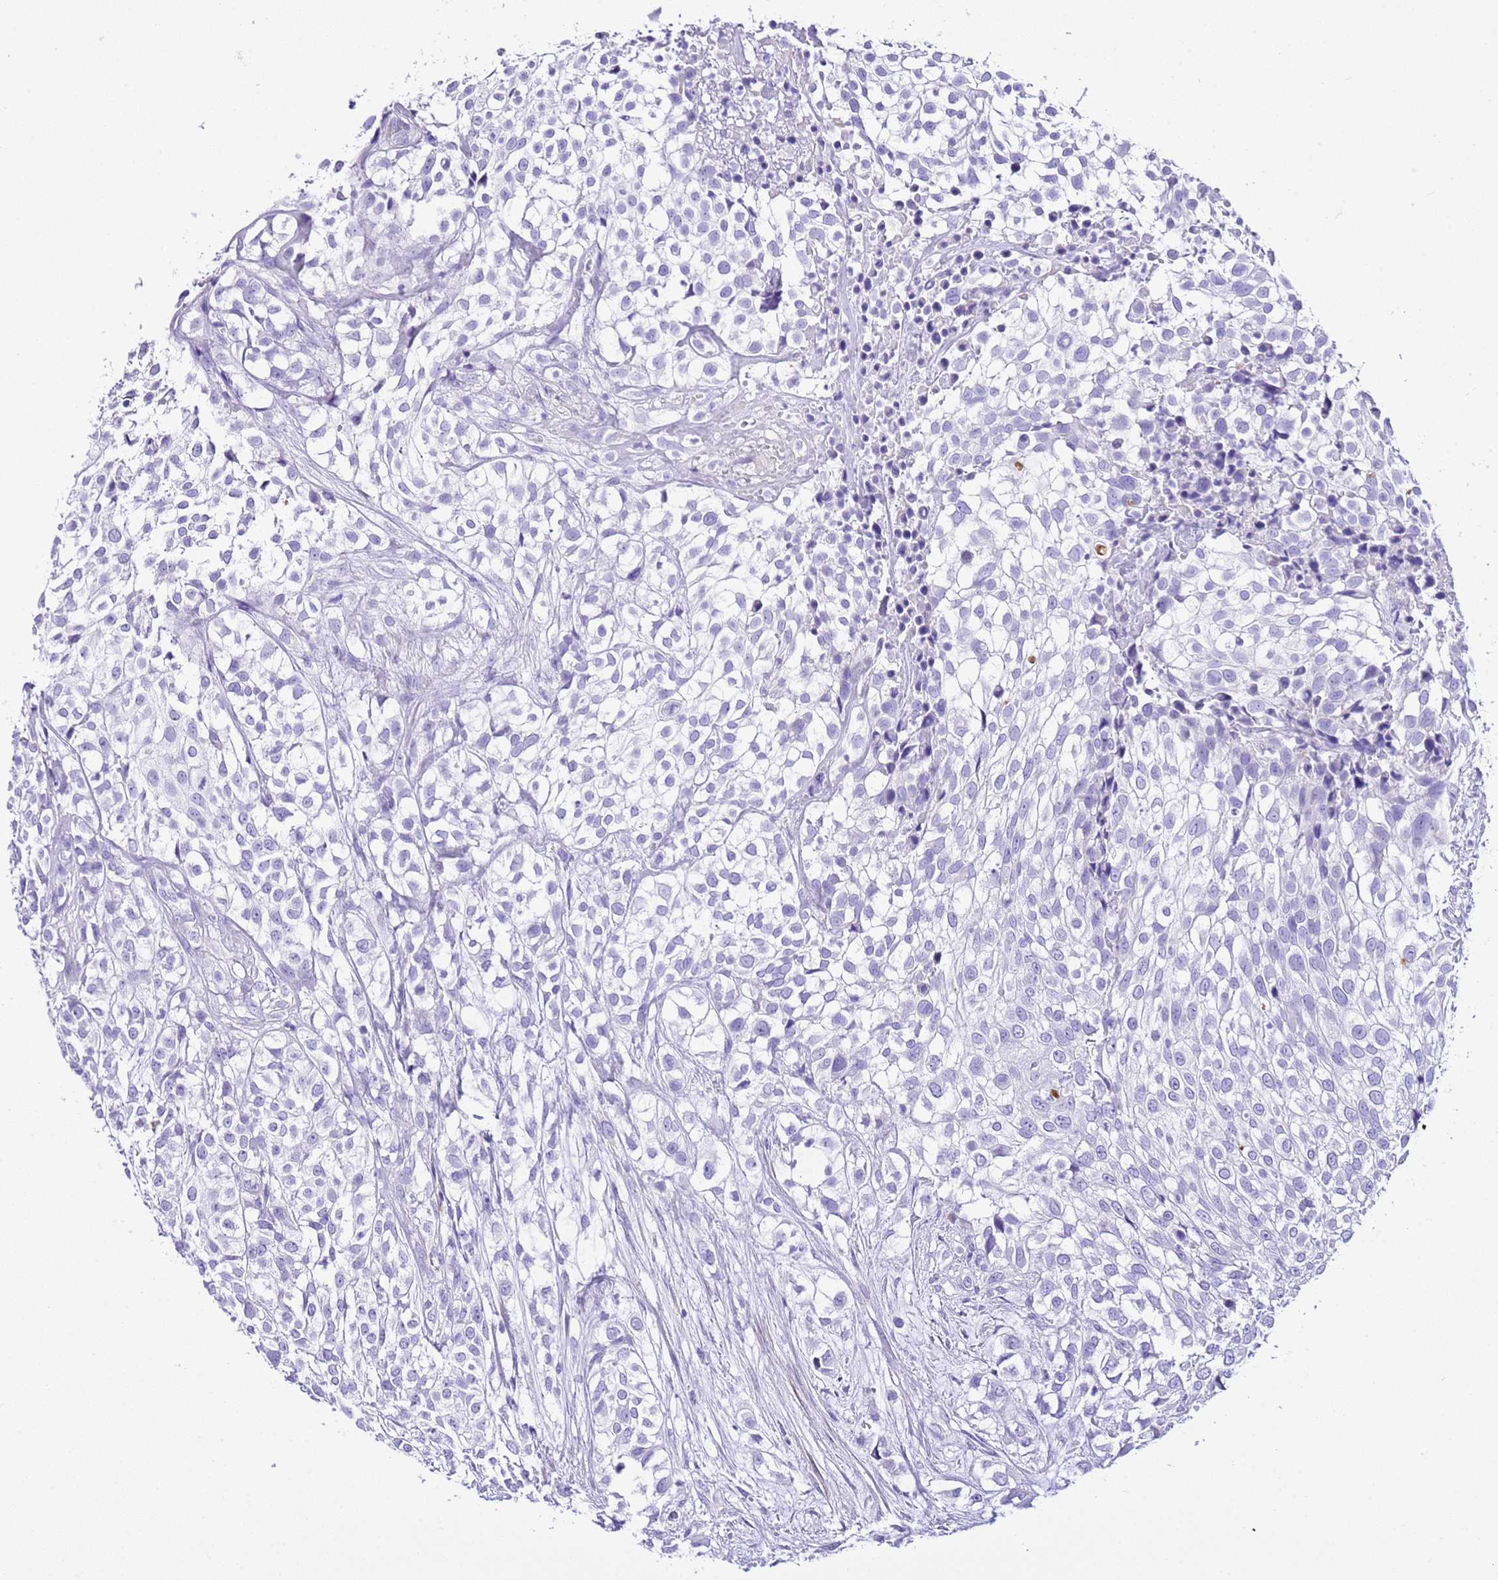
{"staining": {"intensity": "negative", "quantity": "none", "location": "none"}, "tissue": "urothelial cancer", "cell_type": "Tumor cells", "image_type": "cancer", "snomed": [{"axis": "morphology", "description": "Urothelial carcinoma, High grade"}, {"axis": "topography", "description": "Urinary bladder"}], "caption": "The IHC histopathology image has no significant staining in tumor cells of urothelial cancer tissue. Brightfield microscopy of immunohistochemistry (IHC) stained with DAB (brown) and hematoxylin (blue), captured at high magnification.", "gene": "KCNC1", "patient": {"sex": "male", "age": 56}}